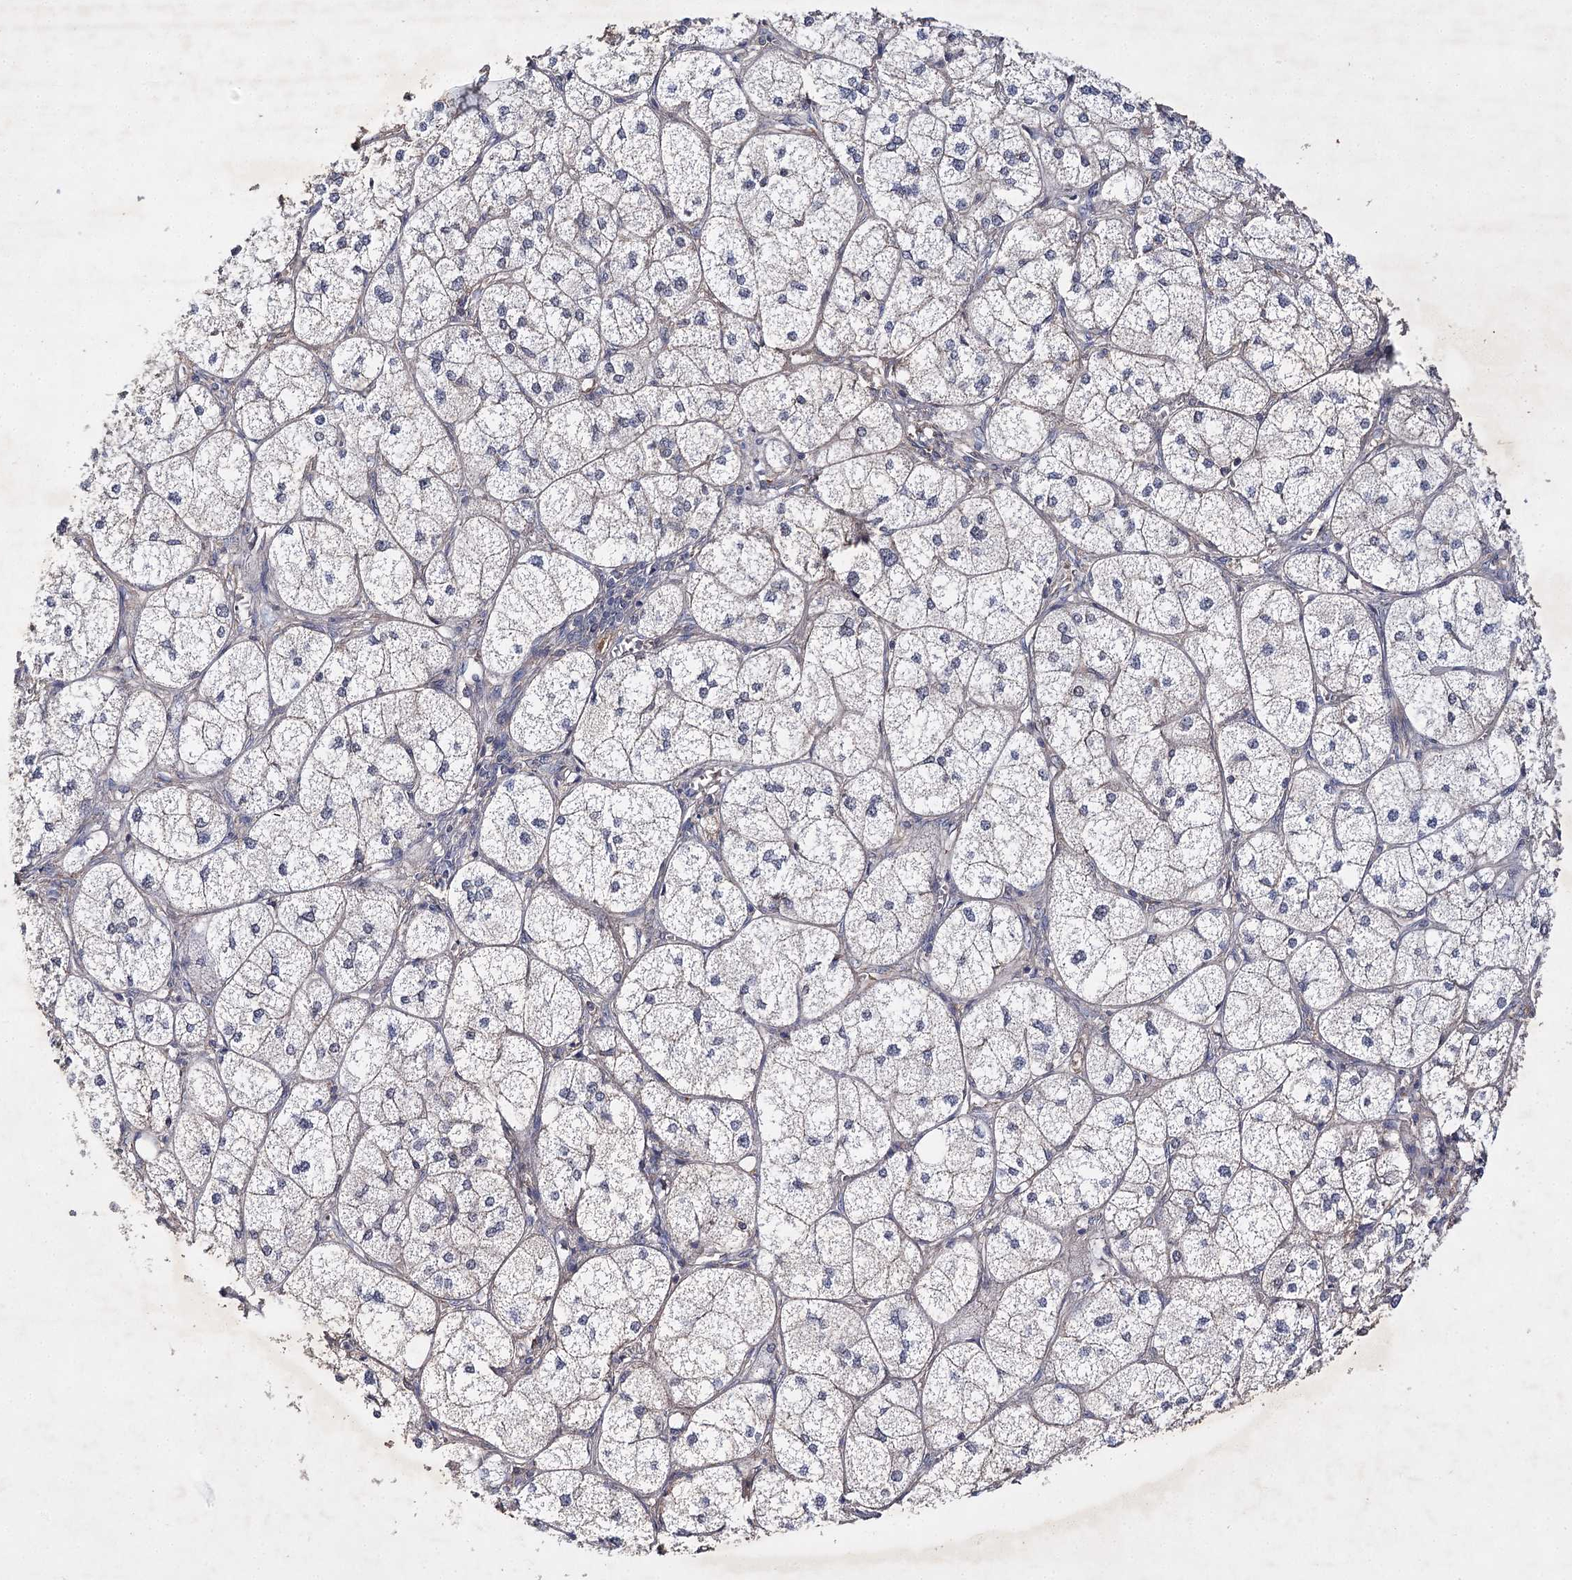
{"staining": {"intensity": "negative", "quantity": "none", "location": "none"}, "tissue": "adrenal gland", "cell_type": "Glandular cells", "image_type": "normal", "snomed": [{"axis": "morphology", "description": "Normal tissue, NOS"}, {"axis": "topography", "description": "Adrenal gland"}], "caption": "DAB immunohistochemical staining of normal human adrenal gland demonstrates no significant expression in glandular cells.", "gene": "BCR", "patient": {"sex": "female", "age": 61}}